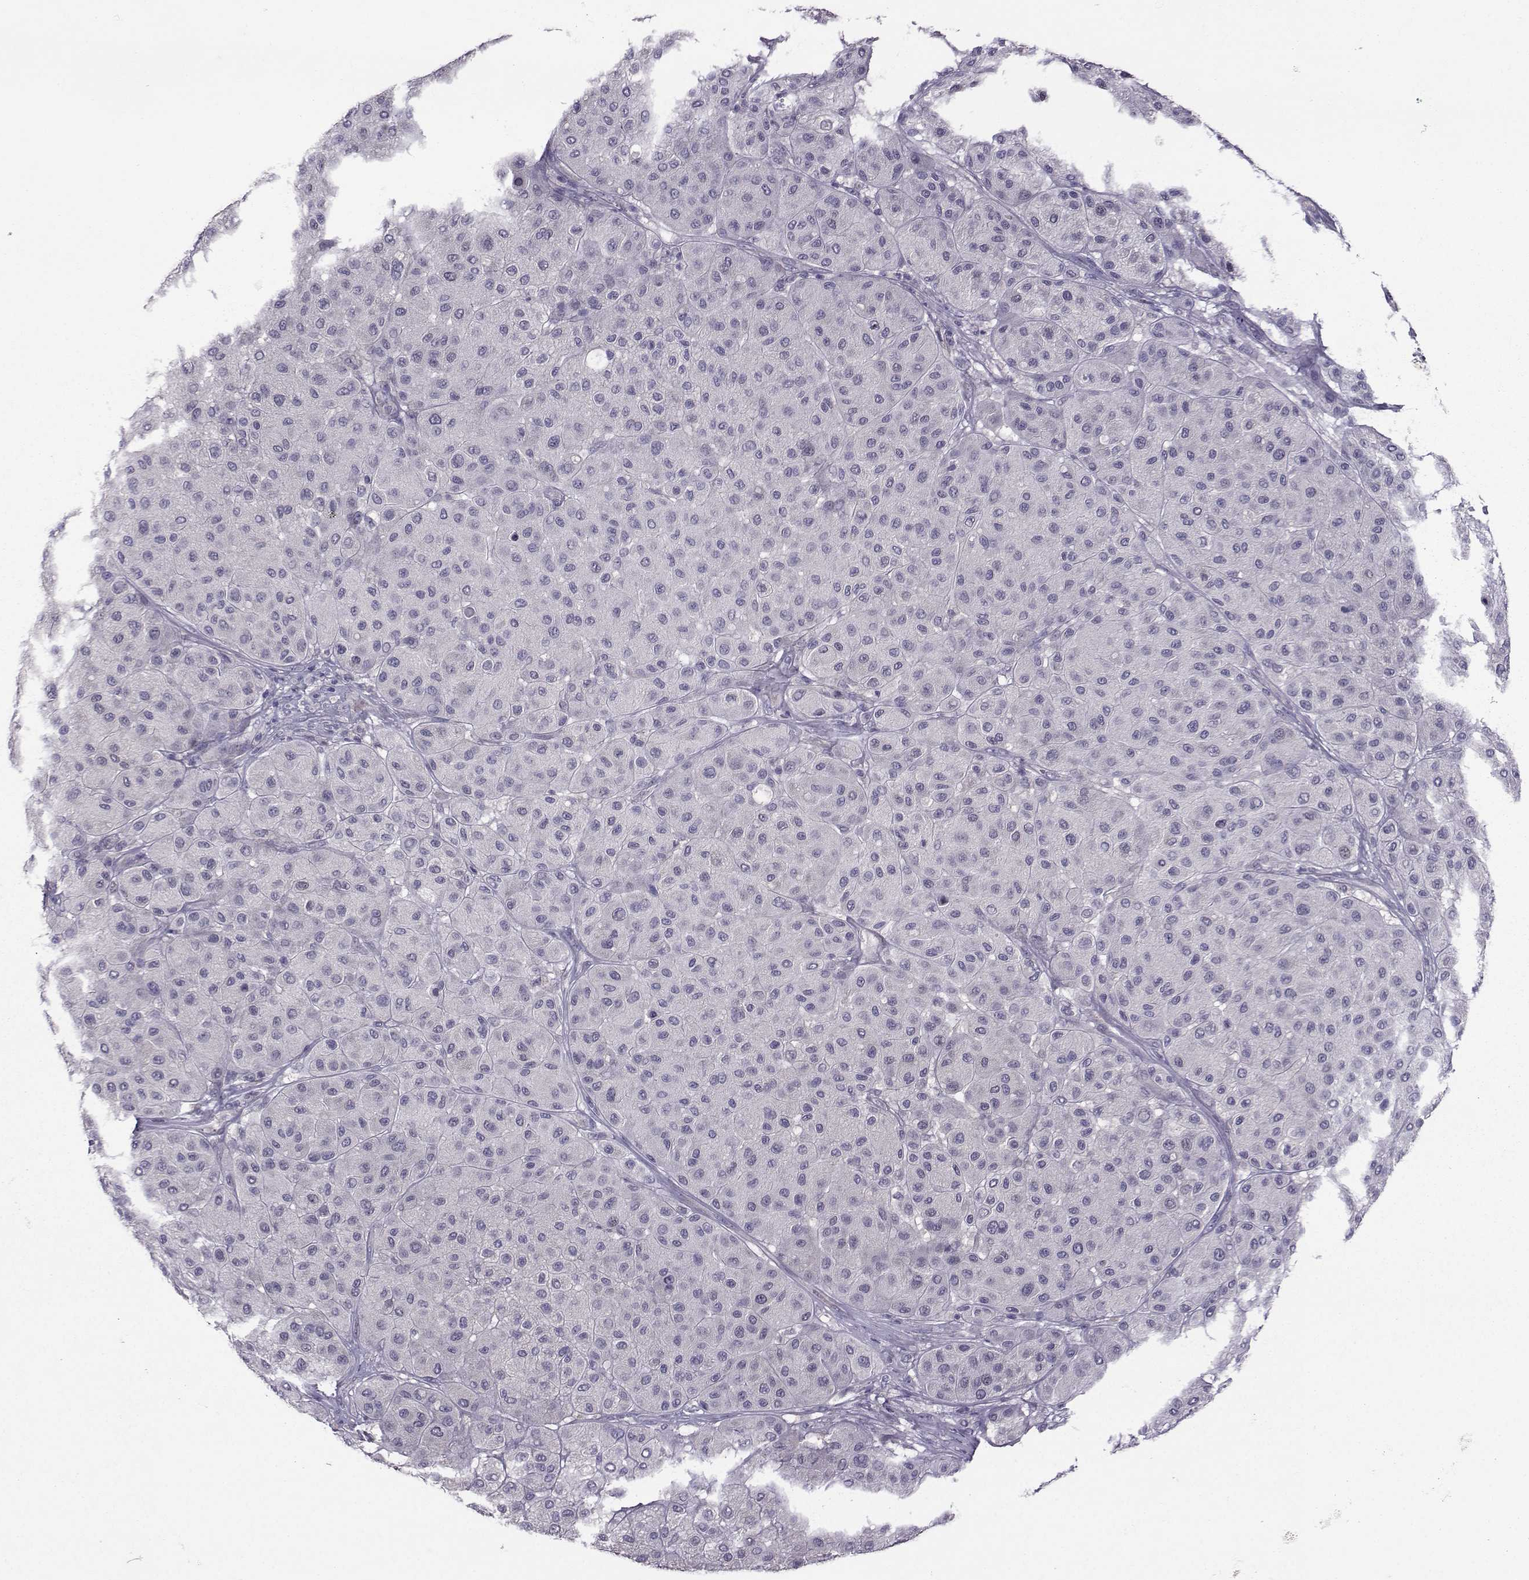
{"staining": {"intensity": "negative", "quantity": "none", "location": "none"}, "tissue": "melanoma", "cell_type": "Tumor cells", "image_type": "cancer", "snomed": [{"axis": "morphology", "description": "Malignant melanoma, Metastatic site"}, {"axis": "topography", "description": "Smooth muscle"}], "caption": "High magnification brightfield microscopy of malignant melanoma (metastatic site) stained with DAB (brown) and counterstained with hematoxylin (blue): tumor cells show no significant staining. (Stains: DAB (3,3'-diaminobenzidine) IHC with hematoxylin counter stain, Microscopy: brightfield microscopy at high magnification).", "gene": "DDX20", "patient": {"sex": "male", "age": 41}}